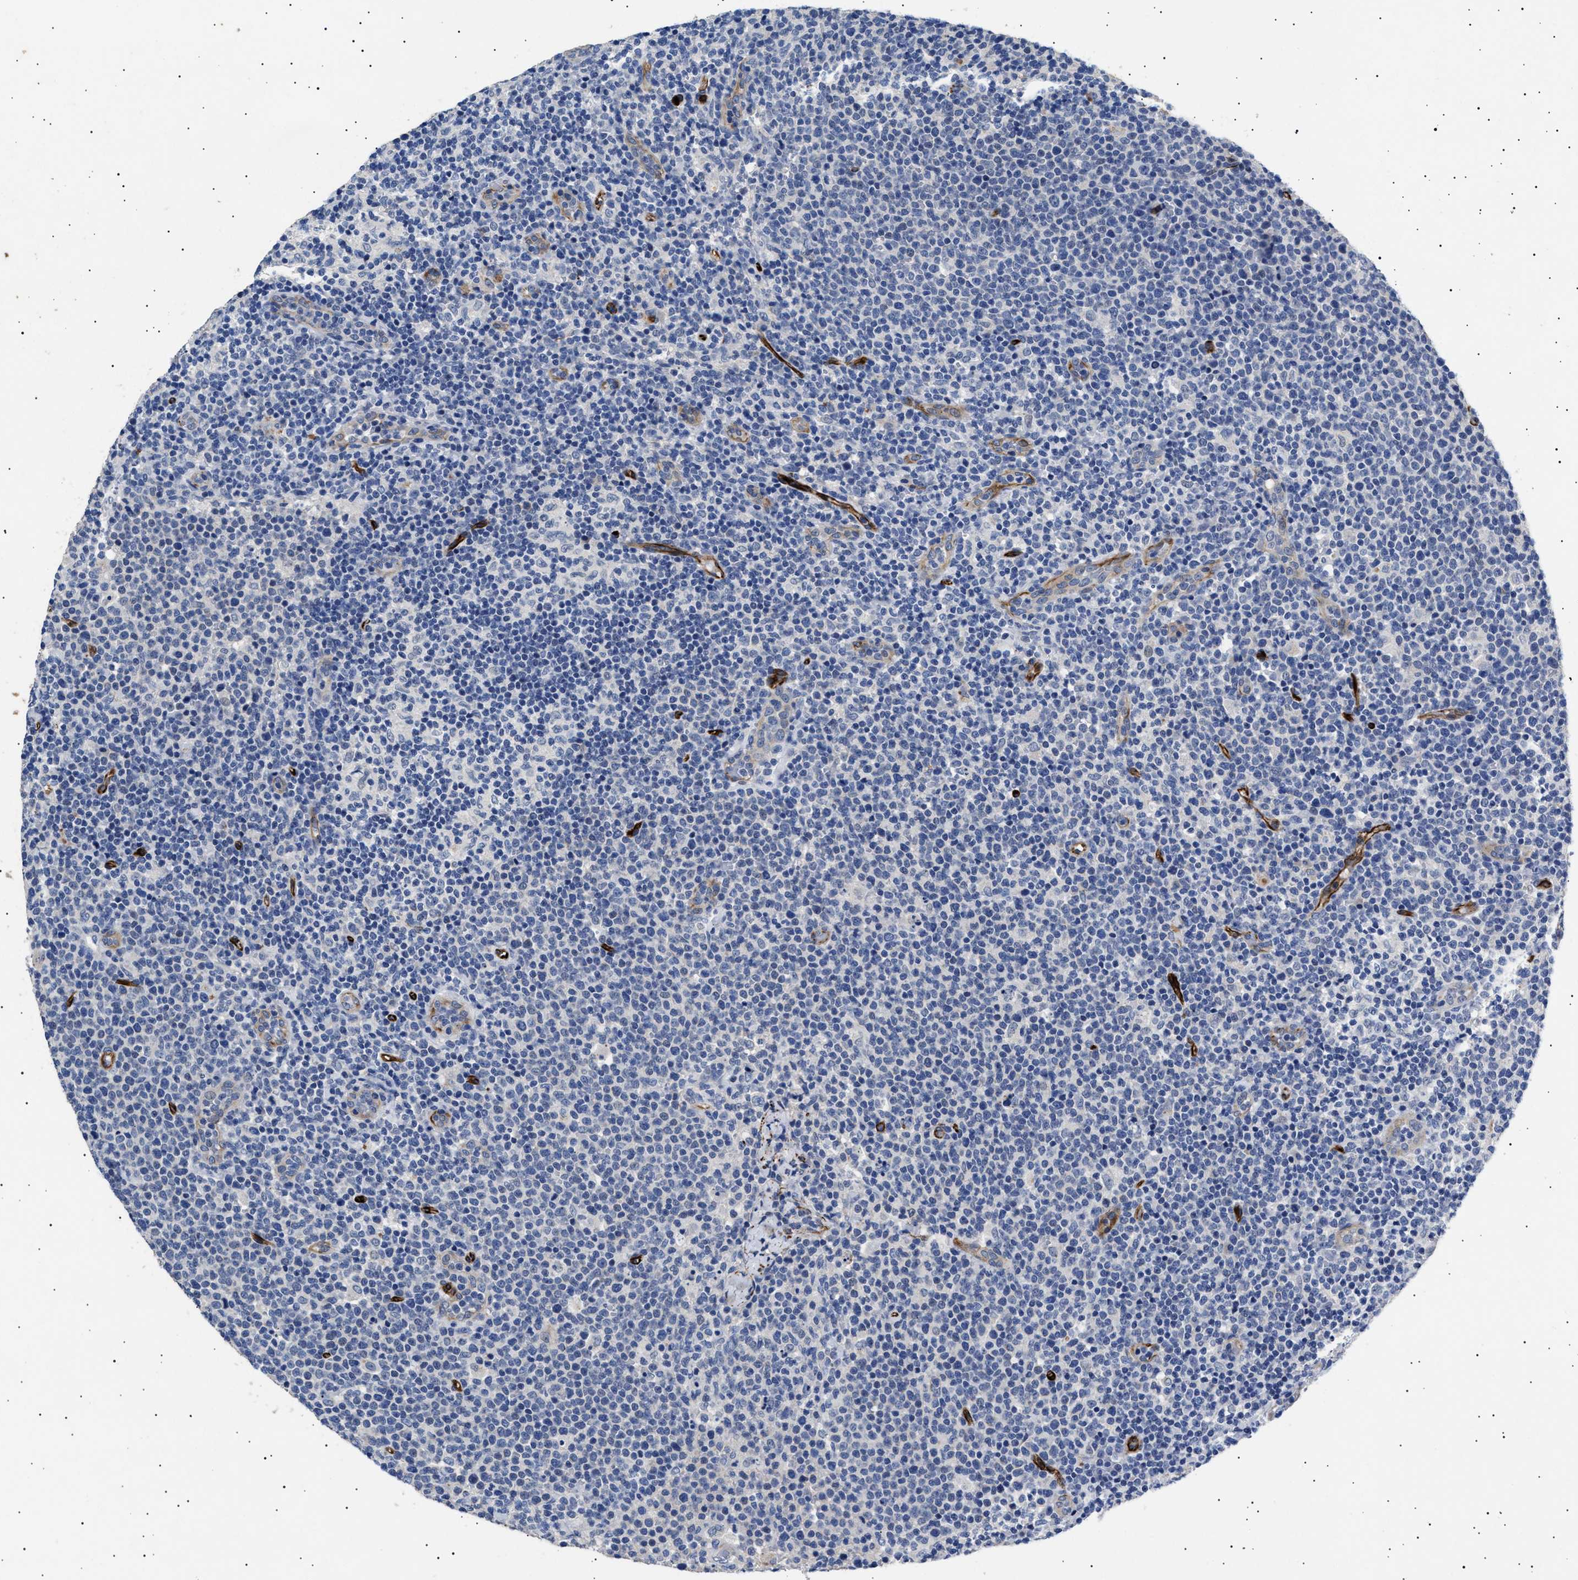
{"staining": {"intensity": "negative", "quantity": "none", "location": "none"}, "tissue": "lymphoma", "cell_type": "Tumor cells", "image_type": "cancer", "snomed": [{"axis": "morphology", "description": "Malignant lymphoma, non-Hodgkin's type, High grade"}, {"axis": "topography", "description": "Lymph node"}], "caption": "An image of human high-grade malignant lymphoma, non-Hodgkin's type is negative for staining in tumor cells.", "gene": "OLFML2A", "patient": {"sex": "male", "age": 61}}